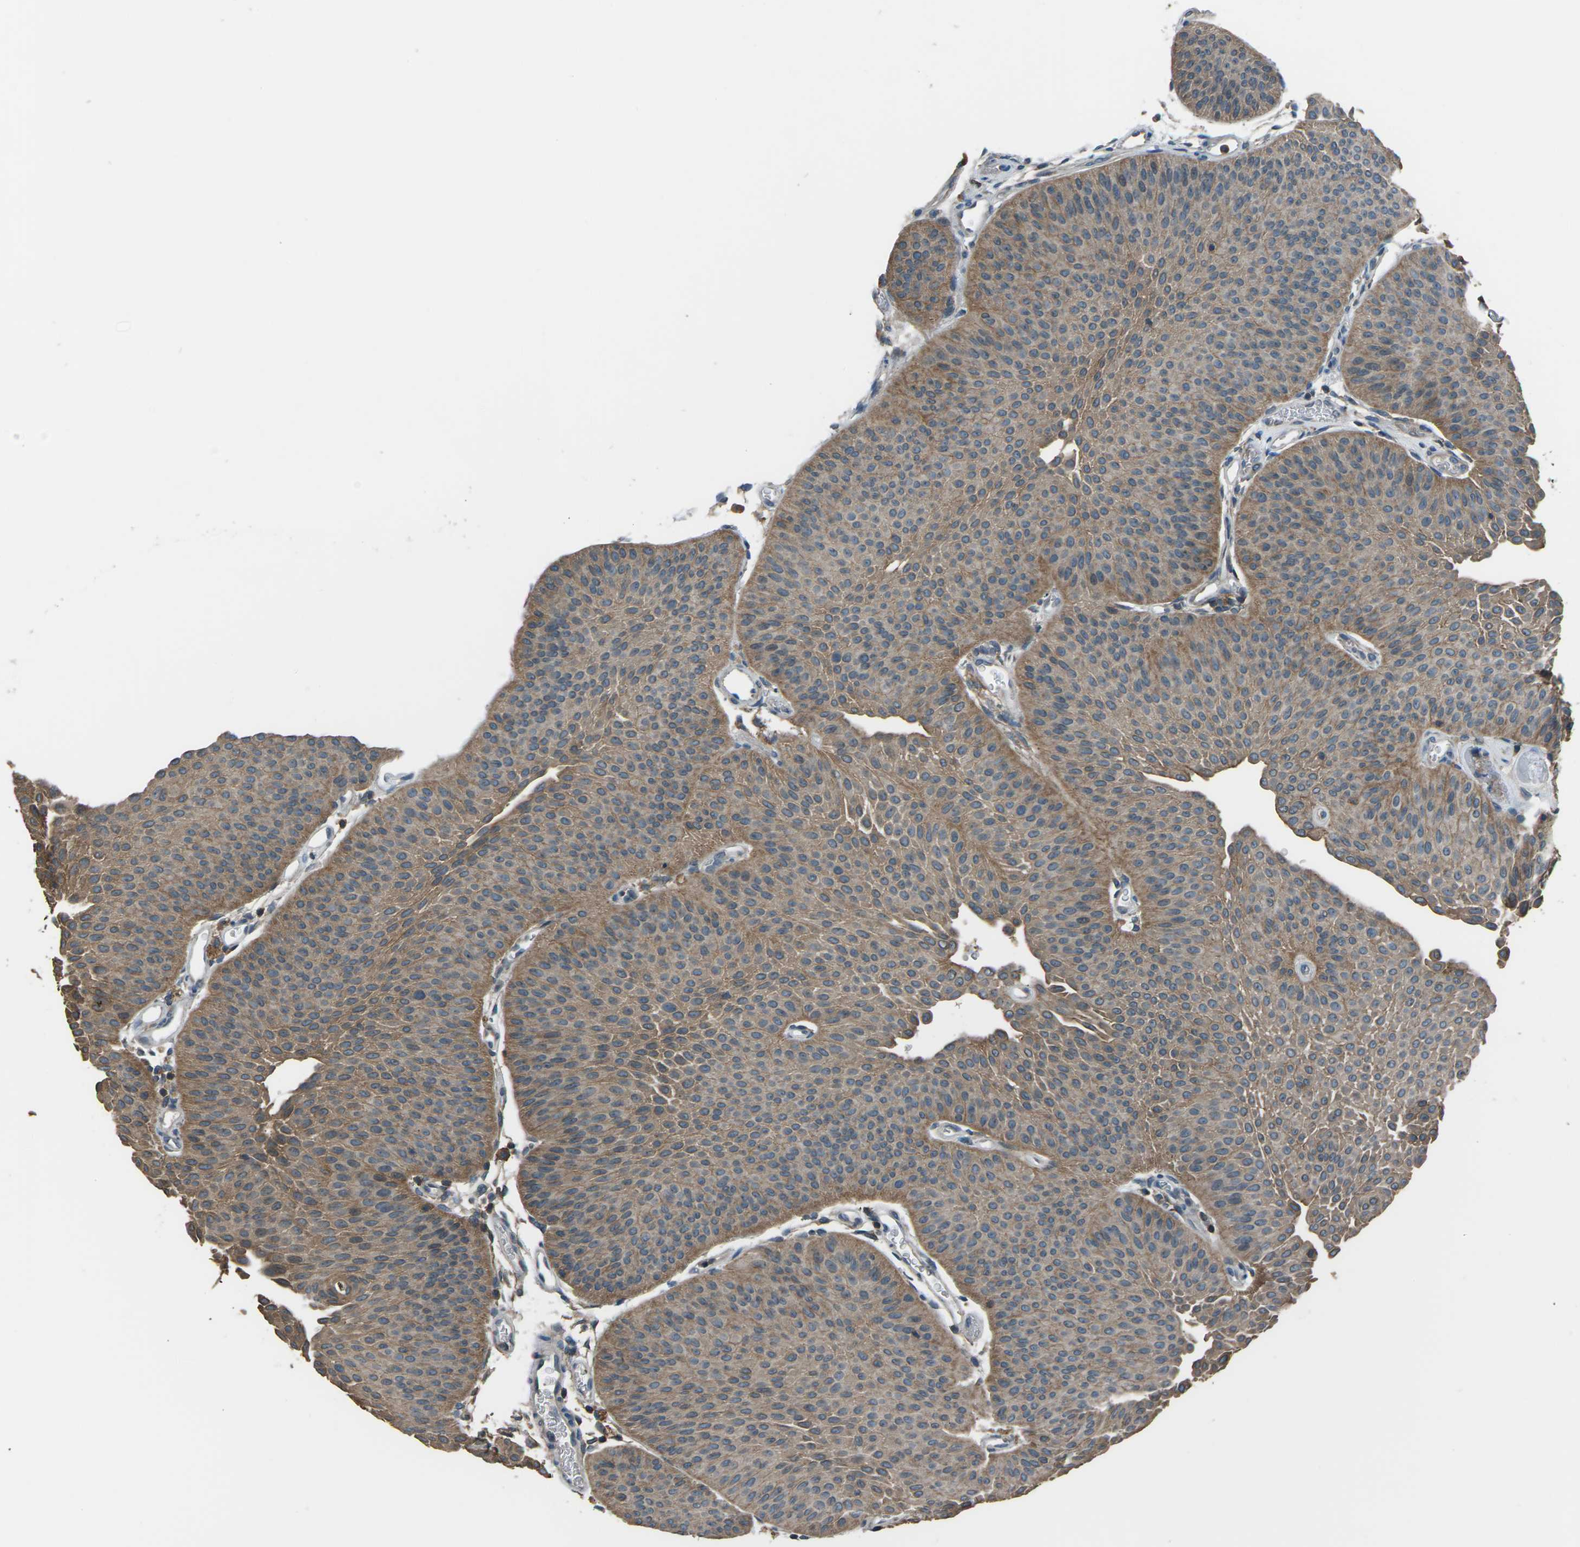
{"staining": {"intensity": "moderate", "quantity": ">75%", "location": "cytoplasmic/membranous"}, "tissue": "urothelial cancer", "cell_type": "Tumor cells", "image_type": "cancer", "snomed": [{"axis": "morphology", "description": "Urothelial carcinoma, Low grade"}, {"axis": "topography", "description": "Urinary bladder"}], "caption": "Human urothelial cancer stained with a protein marker exhibits moderate staining in tumor cells.", "gene": "CMTM4", "patient": {"sex": "female", "age": 60}}